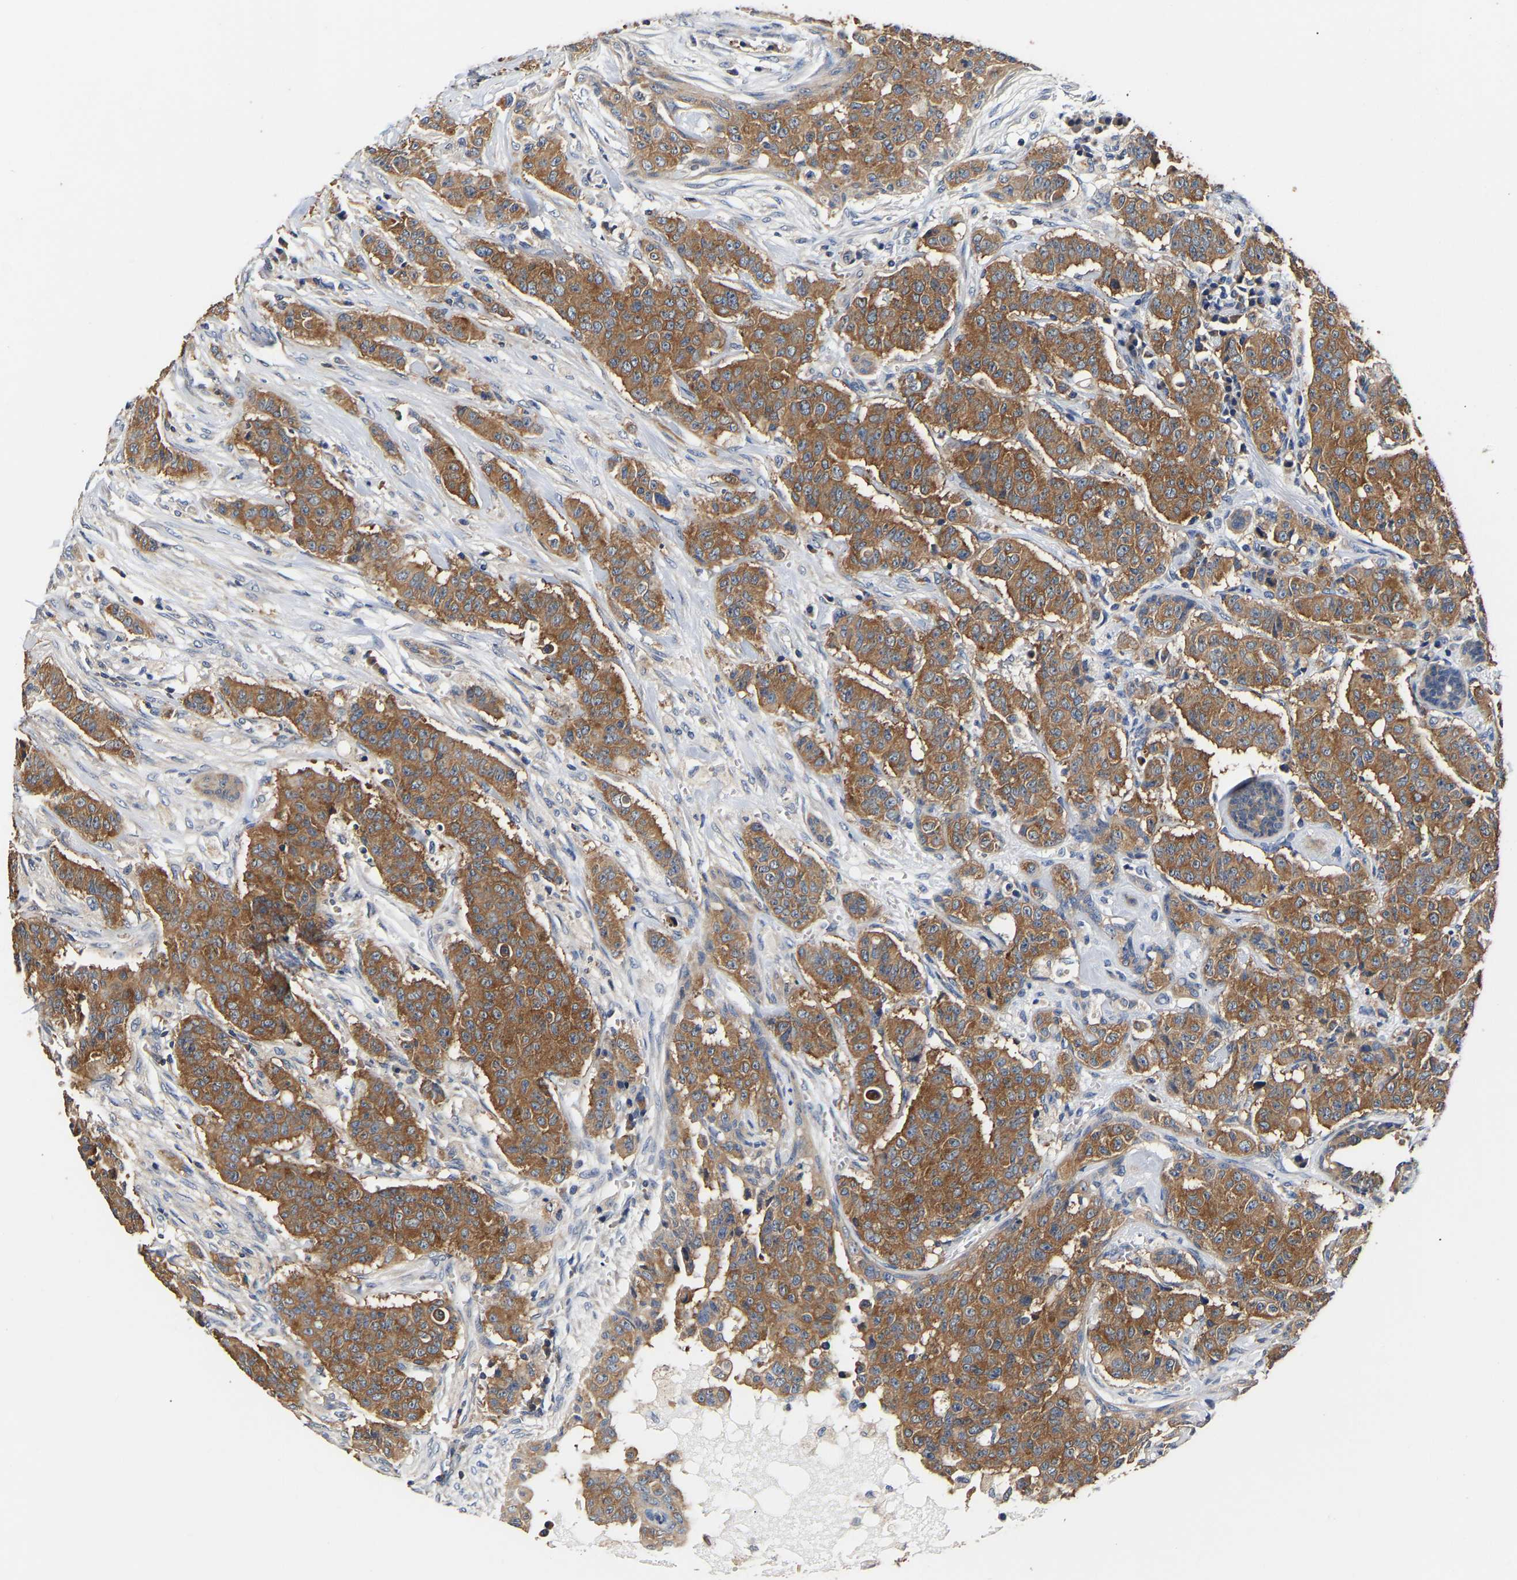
{"staining": {"intensity": "moderate", "quantity": ">75%", "location": "cytoplasmic/membranous"}, "tissue": "breast cancer", "cell_type": "Tumor cells", "image_type": "cancer", "snomed": [{"axis": "morphology", "description": "Normal tissue, NOS"}, {"axis": "morphology", "description": "Duct carcinoma"}, {"axis": "topography", "description": "Breast"}], "caption": "Immunohistochemistry (DAB) staining of breast intraductal carcinoma demonstrates moderate cytoplasmic/membranous protein staining in approximately >75% of tumor cells.", "gene": "LRBA", "patient": {"sex": "female", "age": 40}}